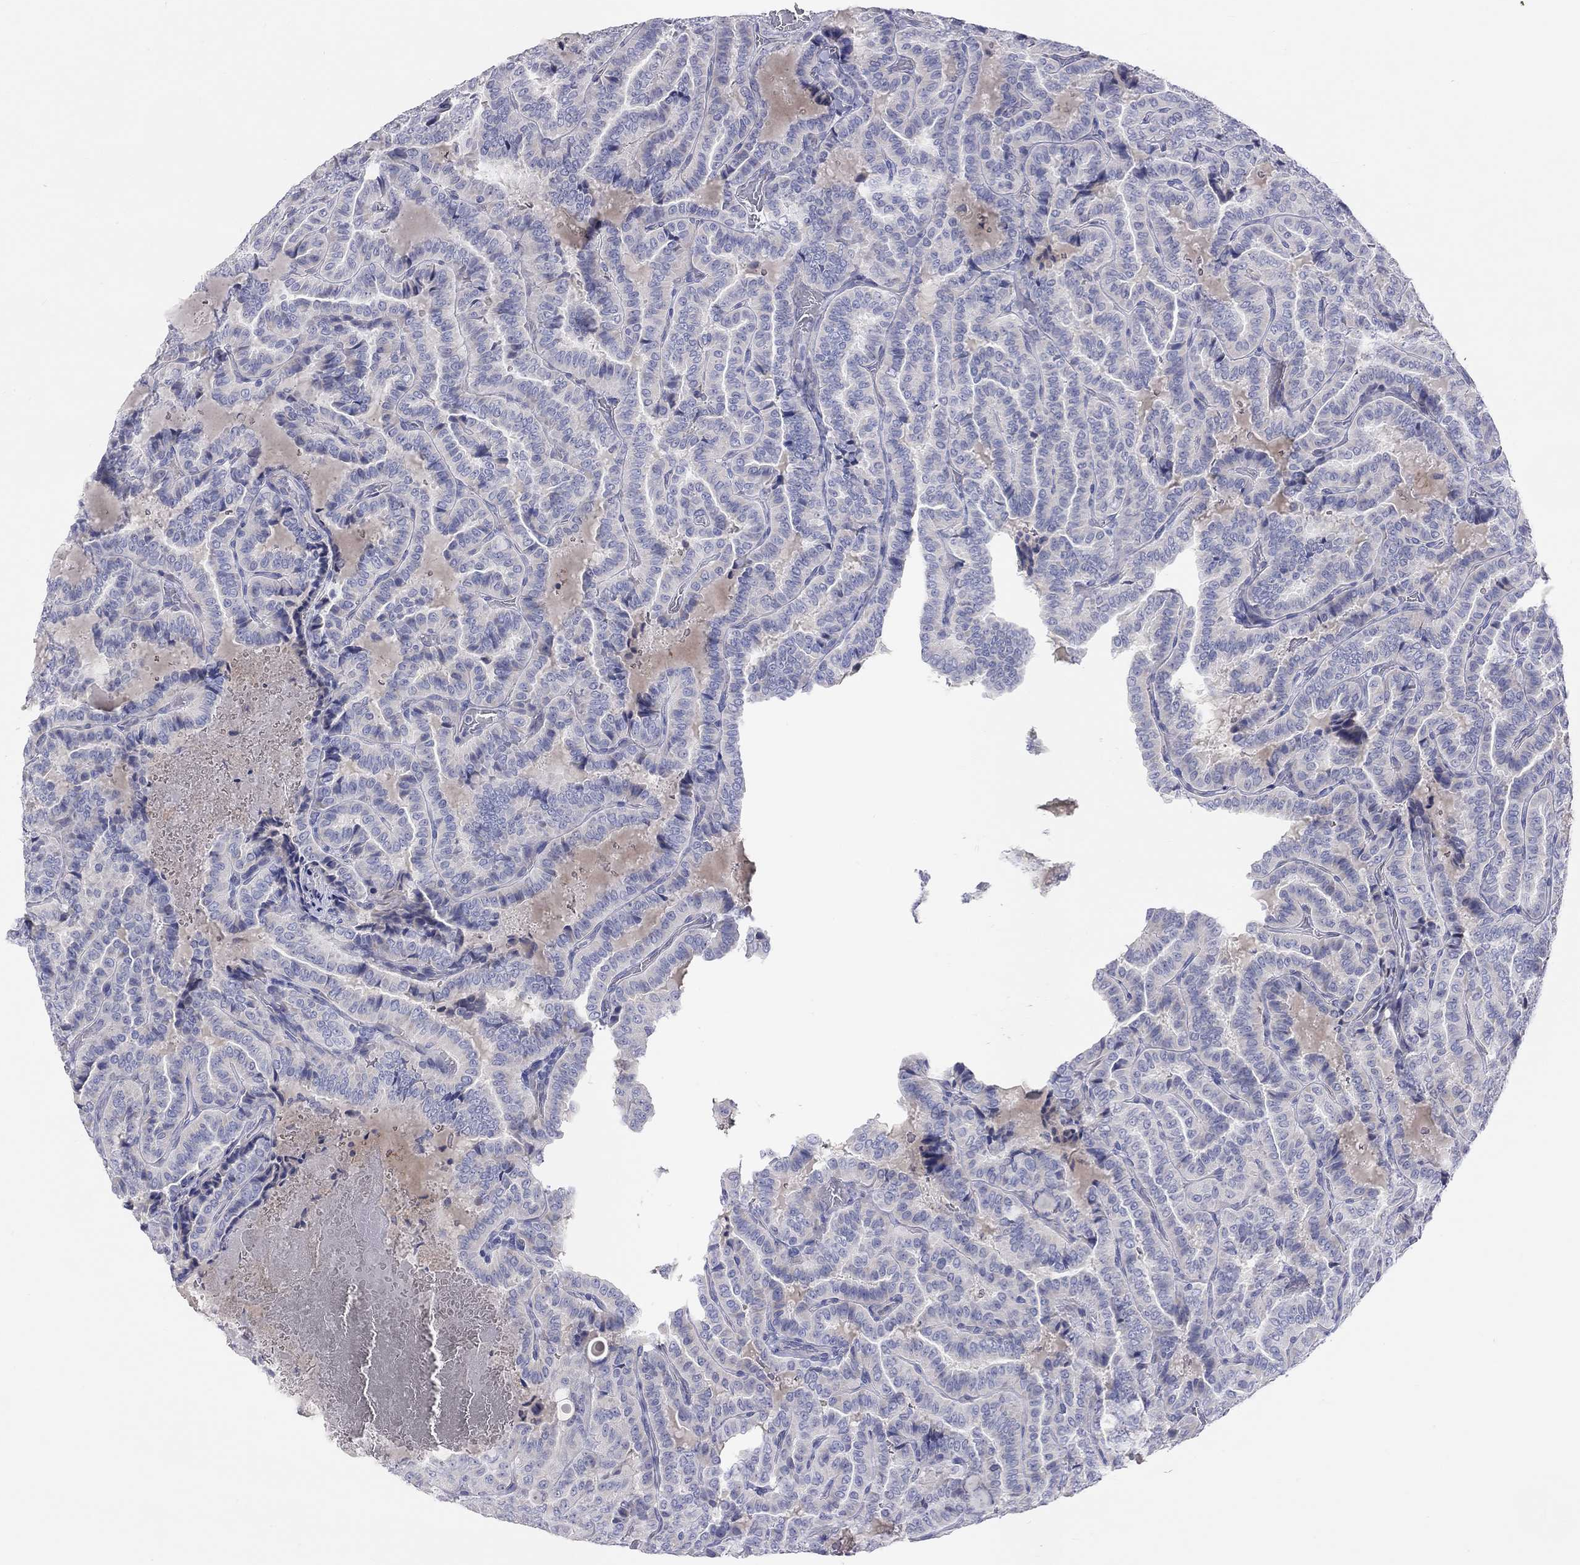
{"staining": {"intensity": "negative", "quantity": "none", "location": "none"}, "tissue": "thyroid cancer", "cell_type": "Tumor cells", "image_type": "cancer", "snomed": [{"axis": "morphology", "description": "Papillary adenocarcinoma, NOS"}, {"axis": "topography", "description": "Thyroid gland"}], "caption": "Tumor cells show no significant protein positivity in thyroid papillary adenocarcinoma.", "gene": "ST7L", "patient": {"sex": "female", "age": 39}}